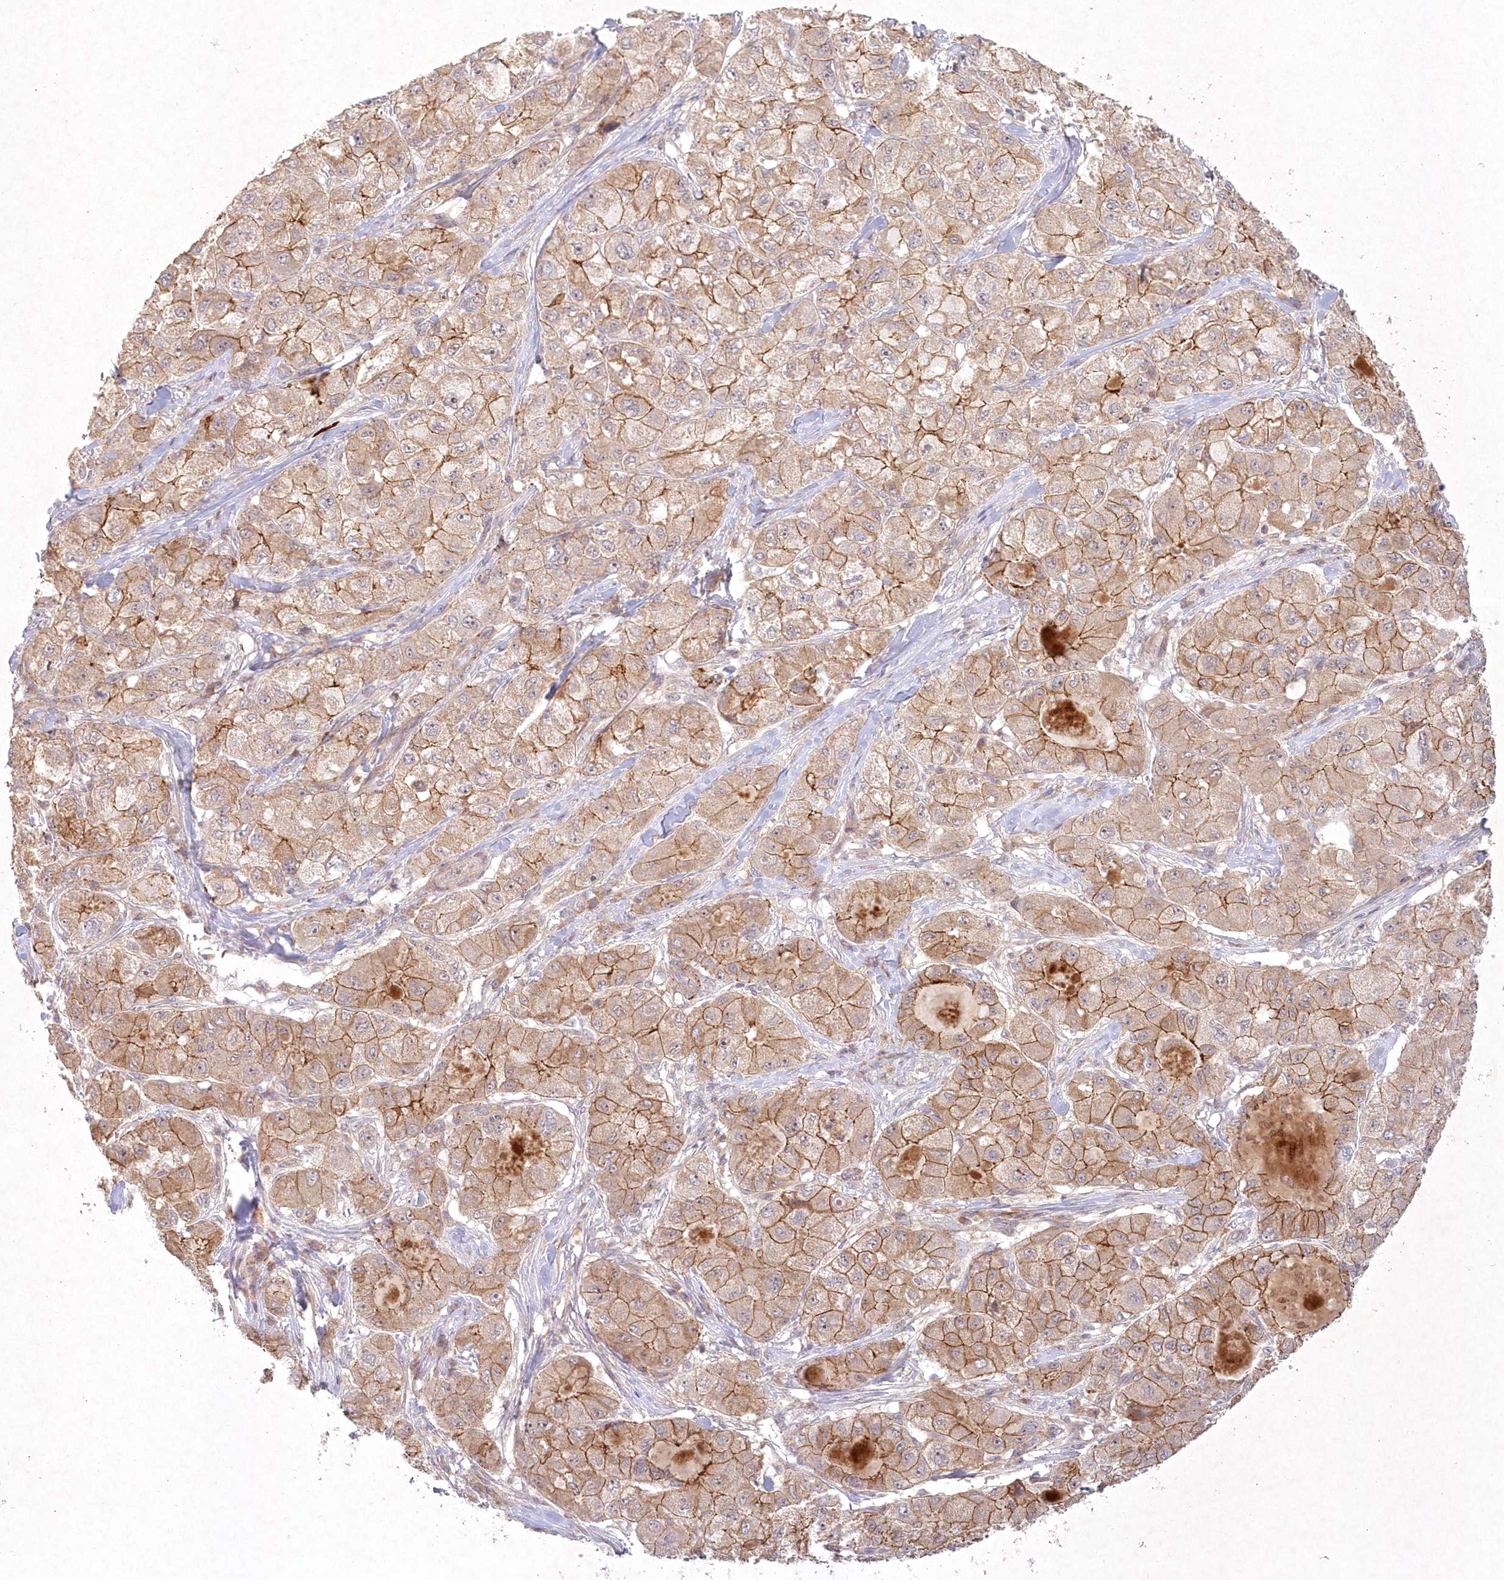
{"staining": {"intensity": "moderate", "quantity": ">75%", "location": "cytoplasmic/membranous"}, "tissue": "liver cancer", "cell_type": "Tumor cells", "image_type": "cancer", "snomed": [{"axis": "morphology", "description": "Carcinoma, Hepatocellular, NOS"}, {"axis": "topography", "description": "Liver"}], "caption": "An IHC histopathology image of tumor tissue is shown. Protein staining in brown labels moderate cytoplasmic/membranous positivity in liver cancer within tumor cells. (DAB IHC with brightfield microscopy, high magnification).", "gene": "TOGARAM2", "patient": {"sex": "male", "age": 80}}